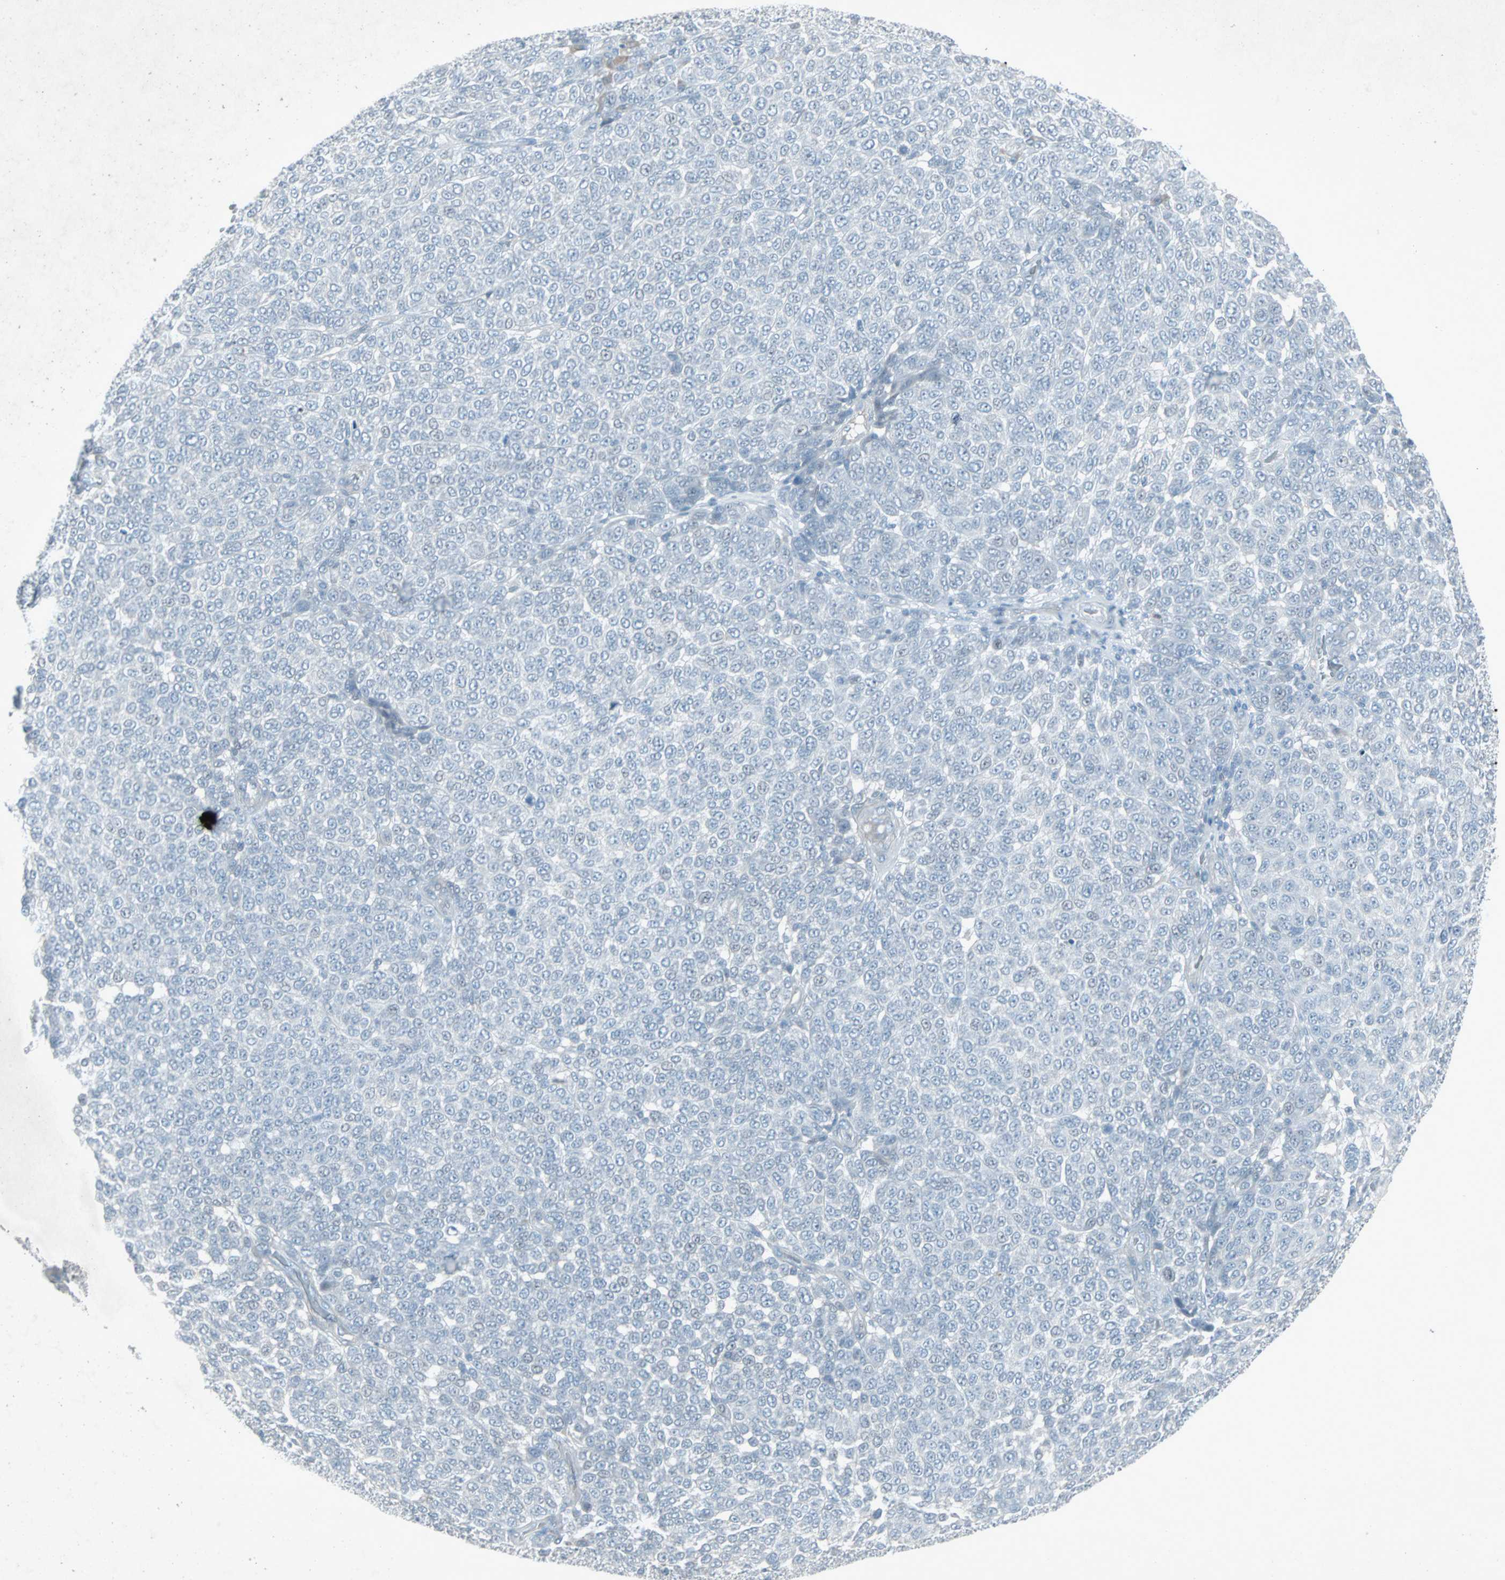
{"staining": {"intensity": "negative", "quantity": "none", "location": "none"}, "tissue": "melanoma", "cell_type": "Tumor cells", "image_type": "cancer", "snomed": [{"axis": "morphology", "description": "Malignant melanoma, NOS"}, {"axis": "topography", "description": "Skin"}], "caption": "The immunohistochemistry (IHC) image has no significant expression in tumor cells of malignant melanoma tissue. (DAB (3,3'-diaminobenzidine) immunohistochemistry (IHC) with hematoxylin counter stain).", "gene": "LANCL3", "patient": {"sex": "male", "age": 59}}